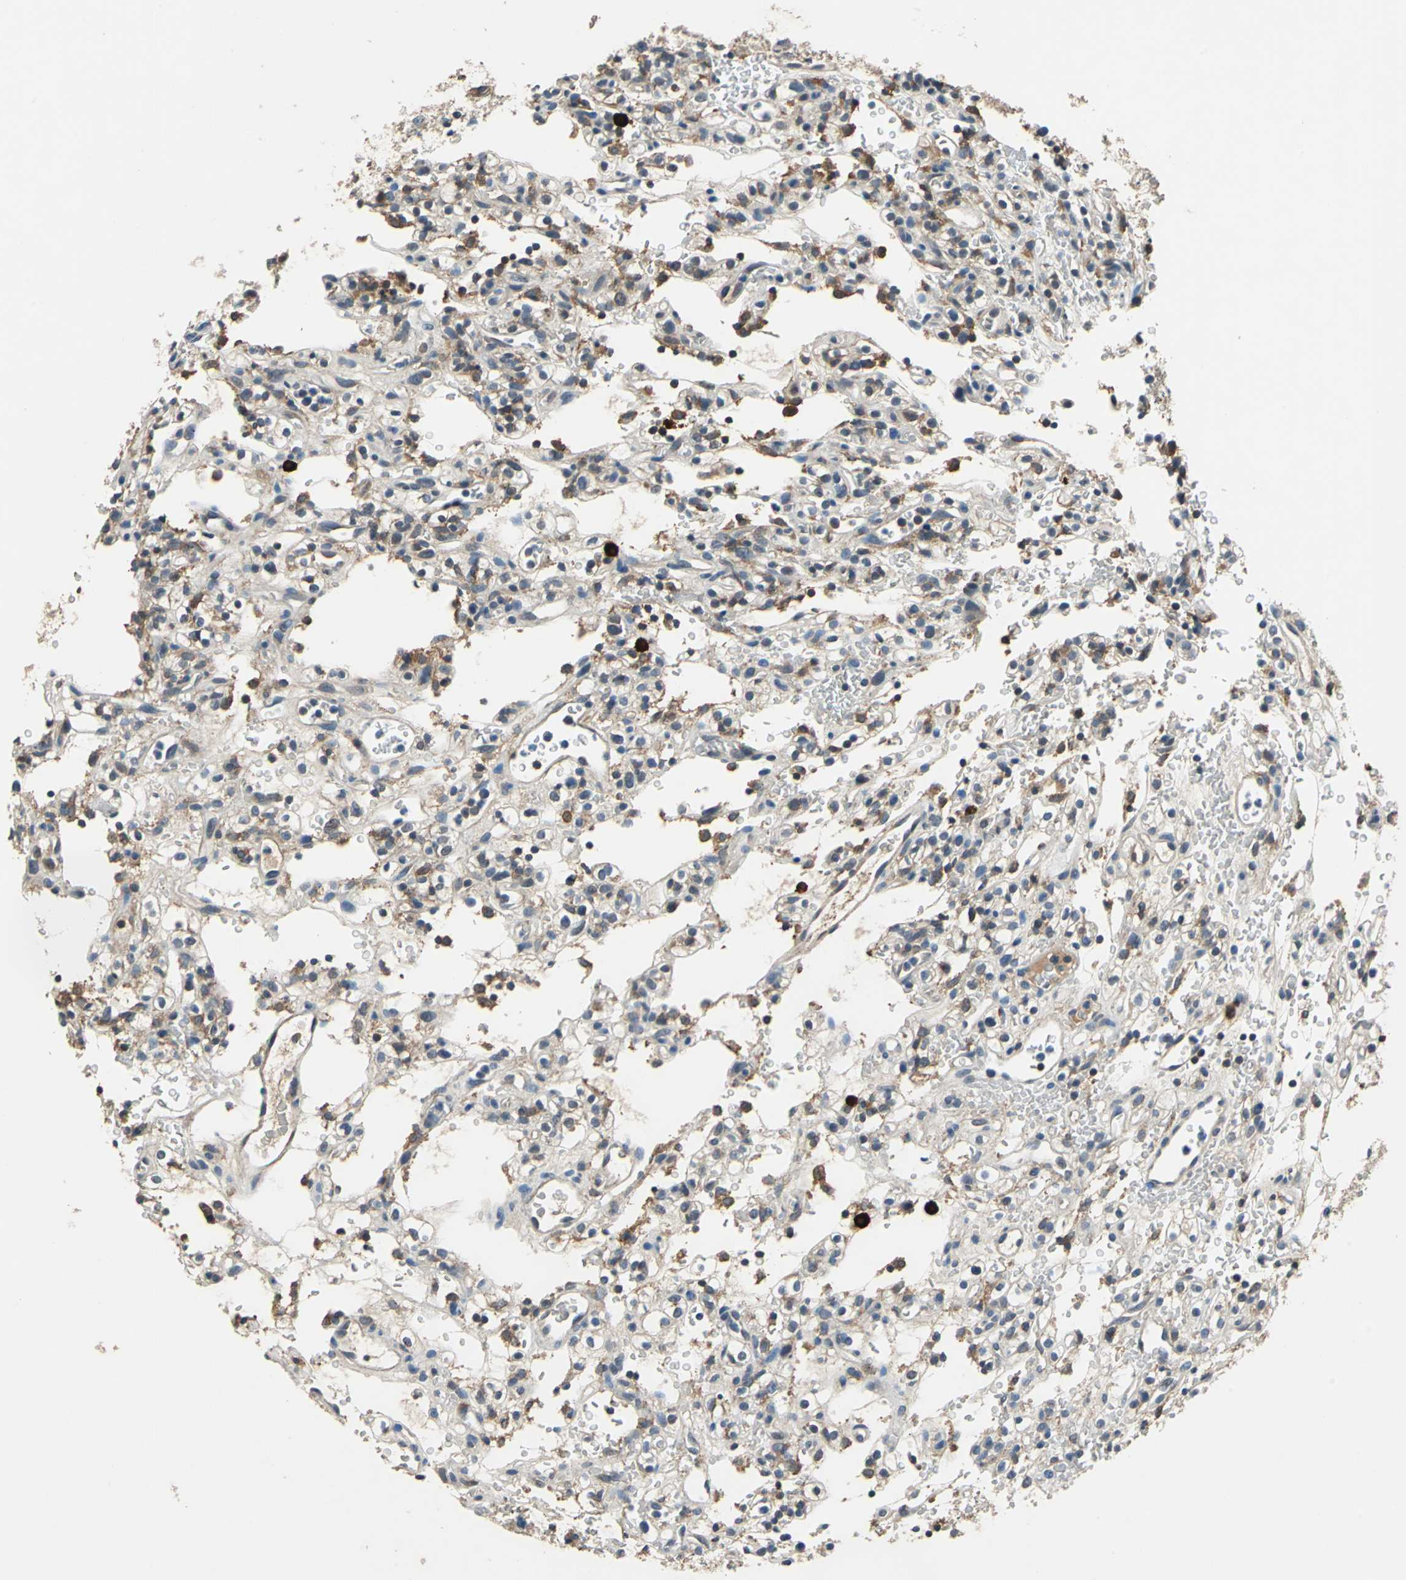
{"staining": {"intensity": "moderate", "quantity": "25%-75%", "location": "cytoplasmic/membranous"}, "tissue": "renal cancer", "cell_type": "Tumor cells", "image_type": "cancer", "snomed": [{"axis": "morphology", "description": "Normal tissue, NOS"}, {"axis": "morphology", "description": "Adenocarcinoma, NOS"}, {"axis": "topography", "description": "Kidney"}], "caption": "Protein staining by immunohistochemistry (IHC) exhibits moderate cytoplasmic/membranous expression in about 25%-75% of tumor cells in renal cancer (adenocarcinoma).", "gene": "SLC19A2", "patient": {"sex": "female", "age": 72}}